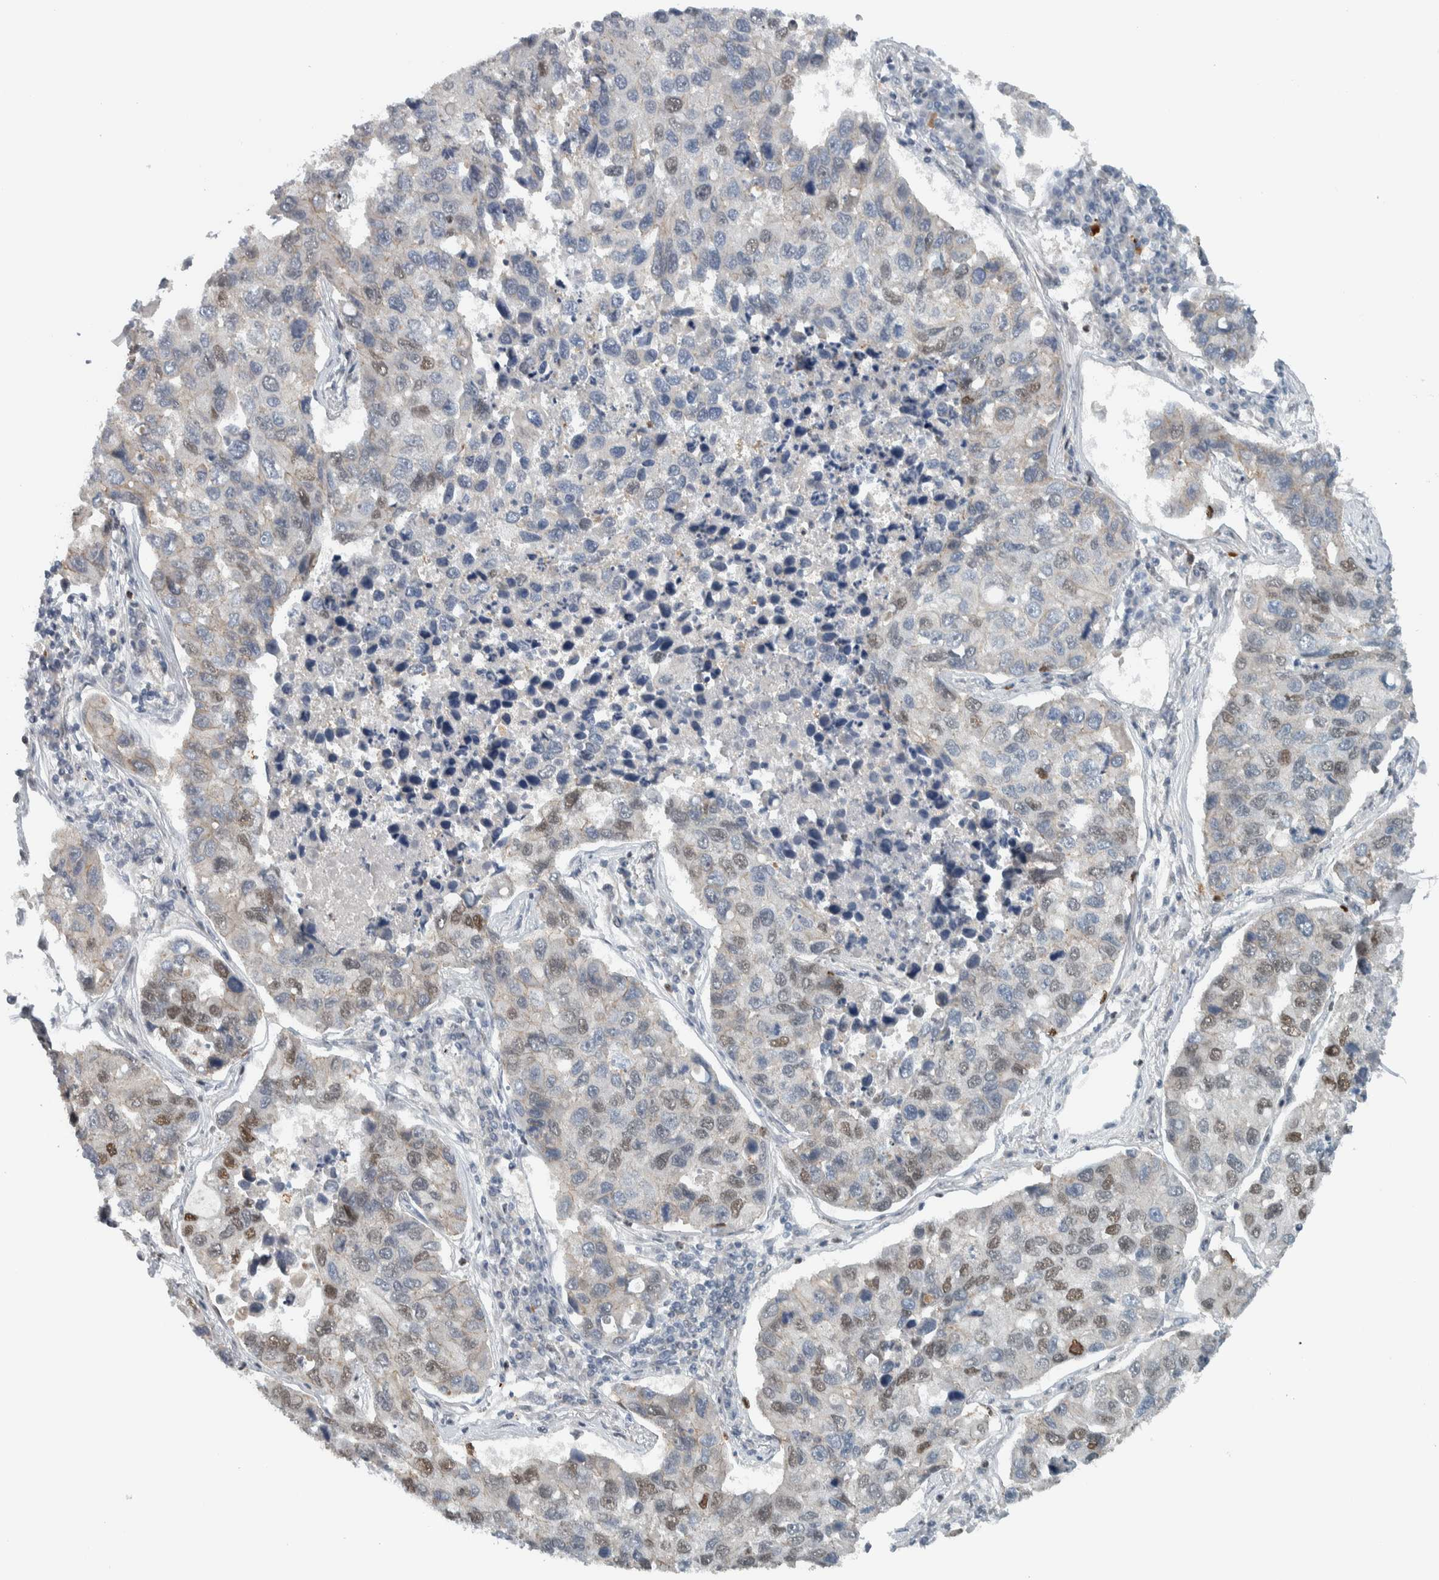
{"staining": {"intensity": "weak", "quantity": "25%-75%", "location": "nuclear"}, "tissue": "lung cancer", "cell_type": "Tumor cells", "image_type": "cancer", "snomed": [{"axis": "morphology", "description": "Adenocarcinoma, NOS"}, {"axis": "topography", "description": "Lung"}], "caption": "Human lung cancer stained for a protein (brown) demonstrates weak nuclear positive positivity in approximately 25%-75% of tumor cells.", "gene": "ADPRM", "patient": {"sex": "male", "age": 64}}